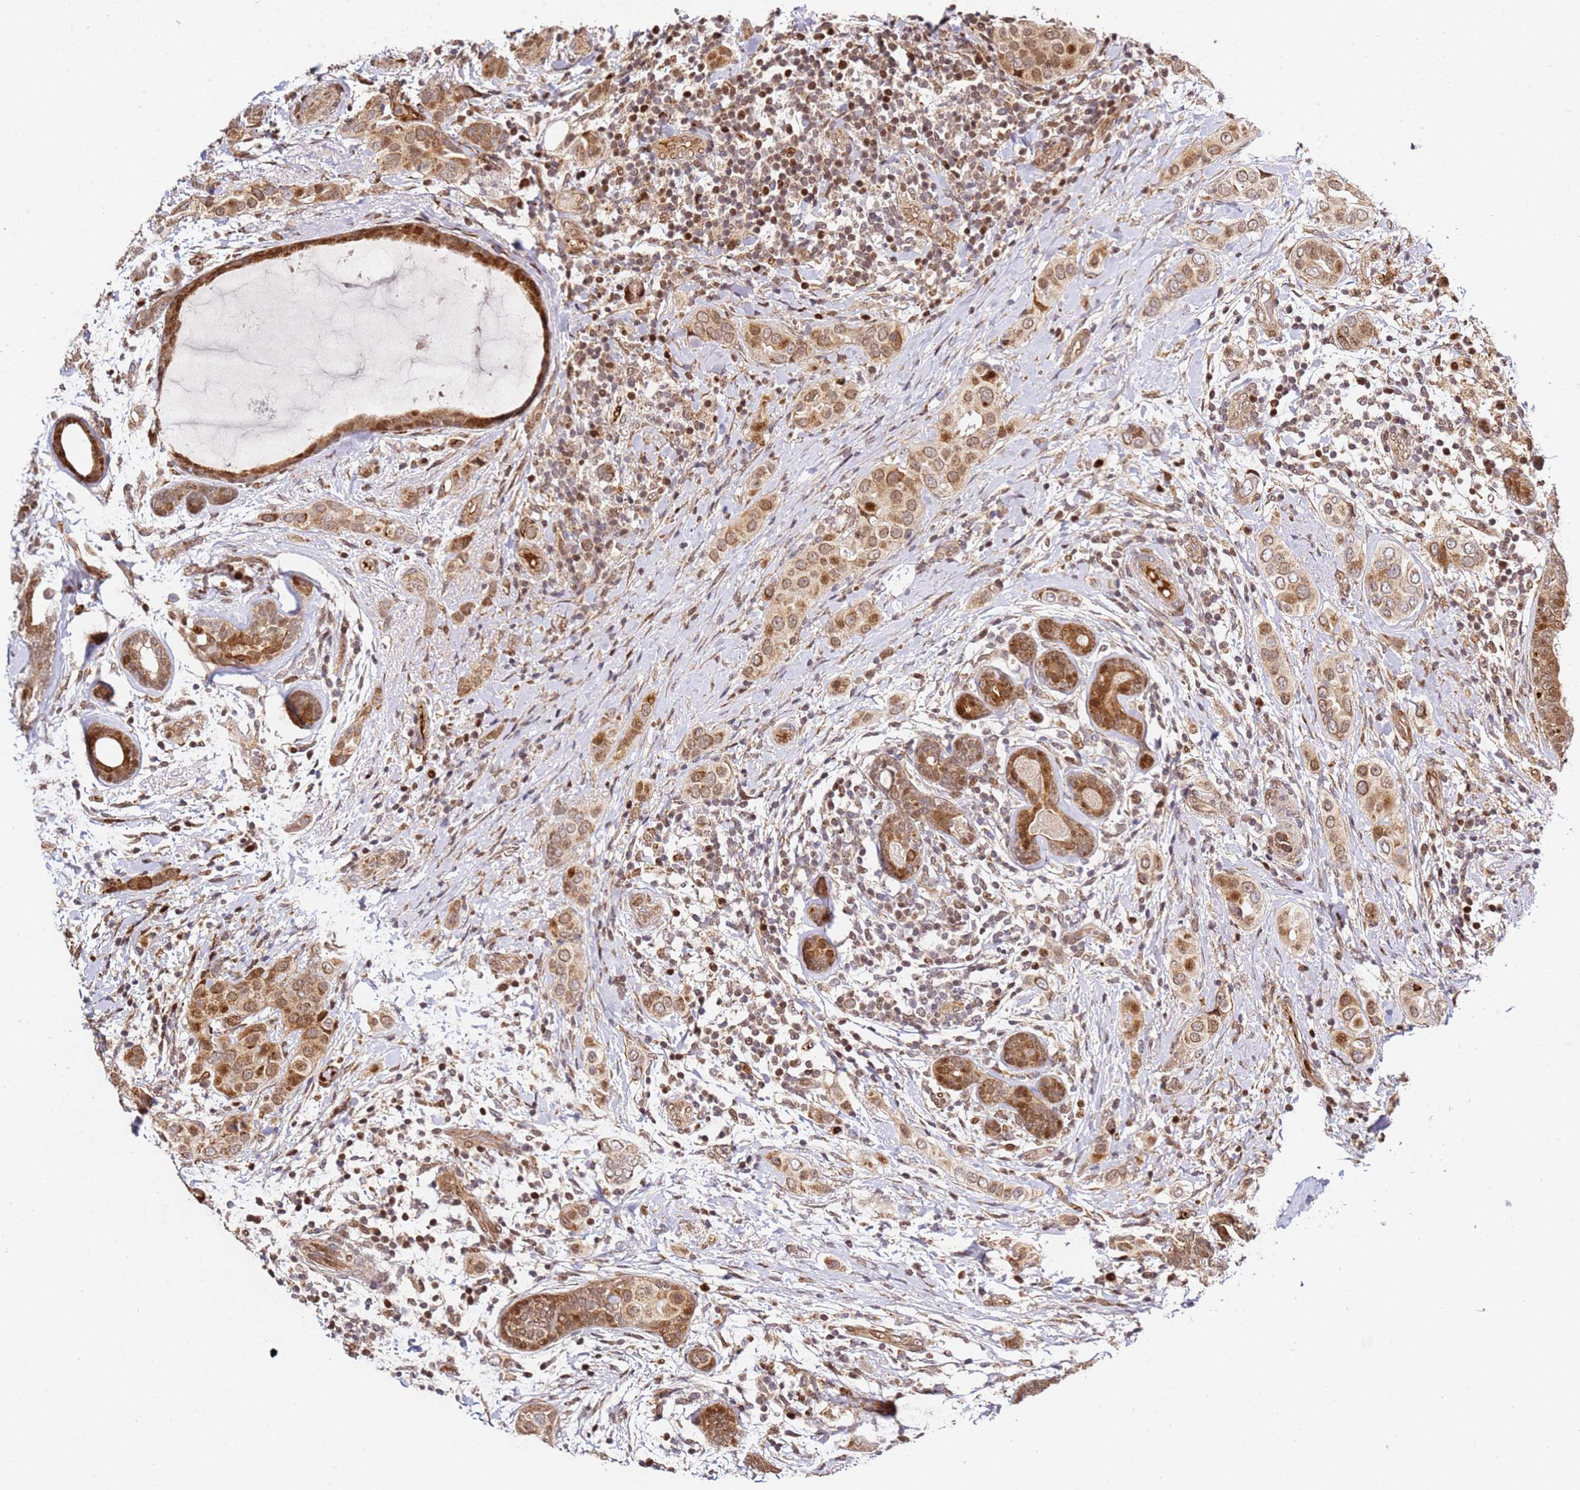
{"staining": {"intensity": "moderate", "quantity": ">75%", "location": "cytoplasmic/membranous,nuclear"}, "tissue": "breast cancer", "cell_type": "Tumor cells", "image_type": "cancer", "snomed": [{"axis": "morphology", "description": "Lobular carcinoma"}, {"axis": "topography", "description": "Breast"}], "caption": "Lobular carcinoma (breast) stained with a protein marker shows moderate staining in tumor cells.", "gene": "SMOX", "patient": {"sex": "female", "age": 51}}